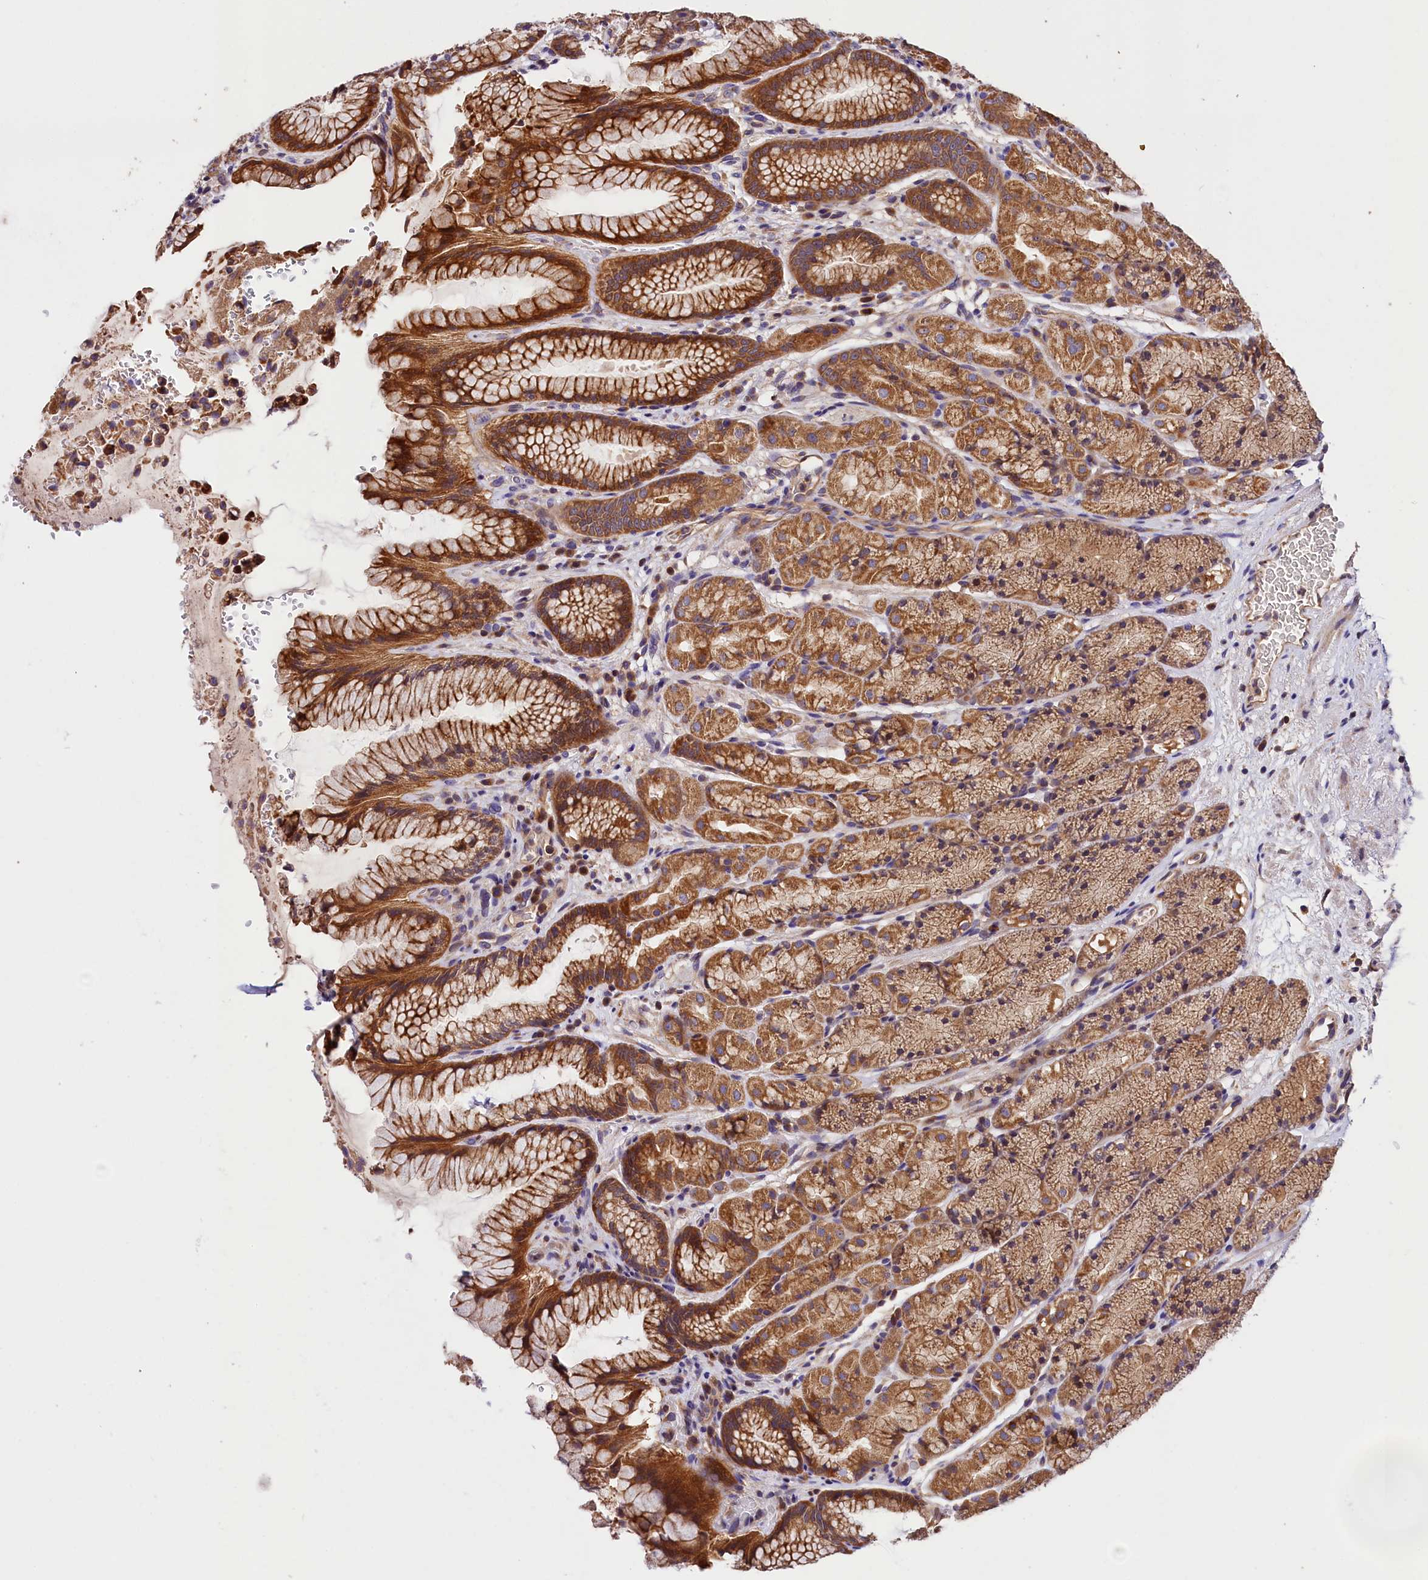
{"staining": {"intensity": "moderate", "quantity": ">75%", "location": "cytoplasmic/membranous"}, "tissue": "stomach", "cell_type": "Glandular cells", "image_type": "normal", "snomed": [{"axis": "morphology", "description": "Normal tissue, NOS"}, {"axis": "topography", "description": "Stomach"}], "caption": "High-magnification brightfield microscopy of unremarkable stomach stained with DAB (3,3'-diaminobenzidine) (brown) and counterstained with hematoxylin (blue). glandular cells exhibit moderate cytoplasmic/membranous expression is appreciated in about>75% of cells. The staining was performed using DAB to visualize the protein expression in brown, while the nuclei were stained in blue with hematoxylin (Magnification: 20x).", "gene": "KPTN", "patient": {"sex": "male", "age": 63}}